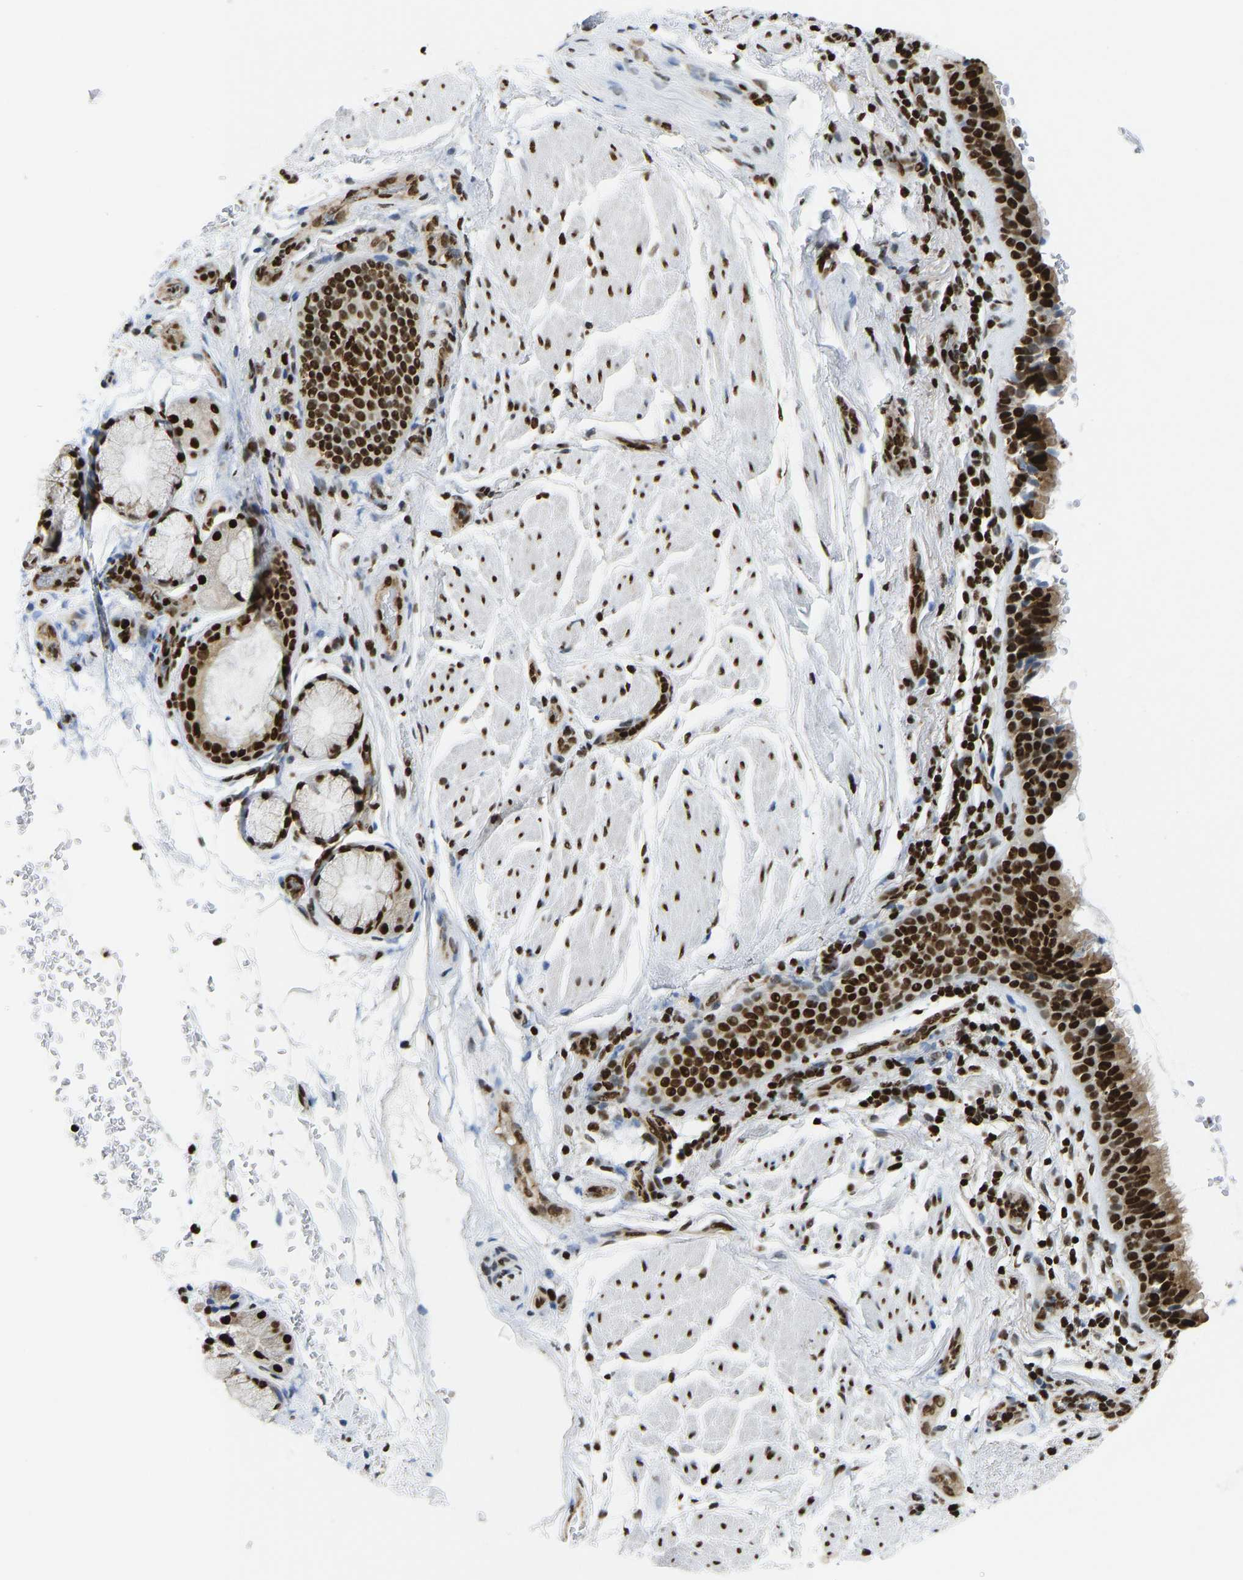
{"staining": {"intensity": "strong", "quantity": ">75%", "location": "nuclear"}, "tissue": "bronchus", "cell_type": "Respiratory epithelial cells", "image_type": "normal", "snomed": [{"axis": "morphology", "description": "Normal tissue, NOS"}, {"axis": "morphology", "description": "Inflammation, NOS"}, {"axis": "topography", "description": "Cartilage tissue"}, {"axis": "topography", "description": "Bronchus"}], "caption": "Bronchus was stained to show a protein in brown. There is high levels of strong nuclear positivity in about >75% of respiratory epithelial cells.", "gene": "ZSCAN20", "patient": {"sex": "male", "age": 77}}